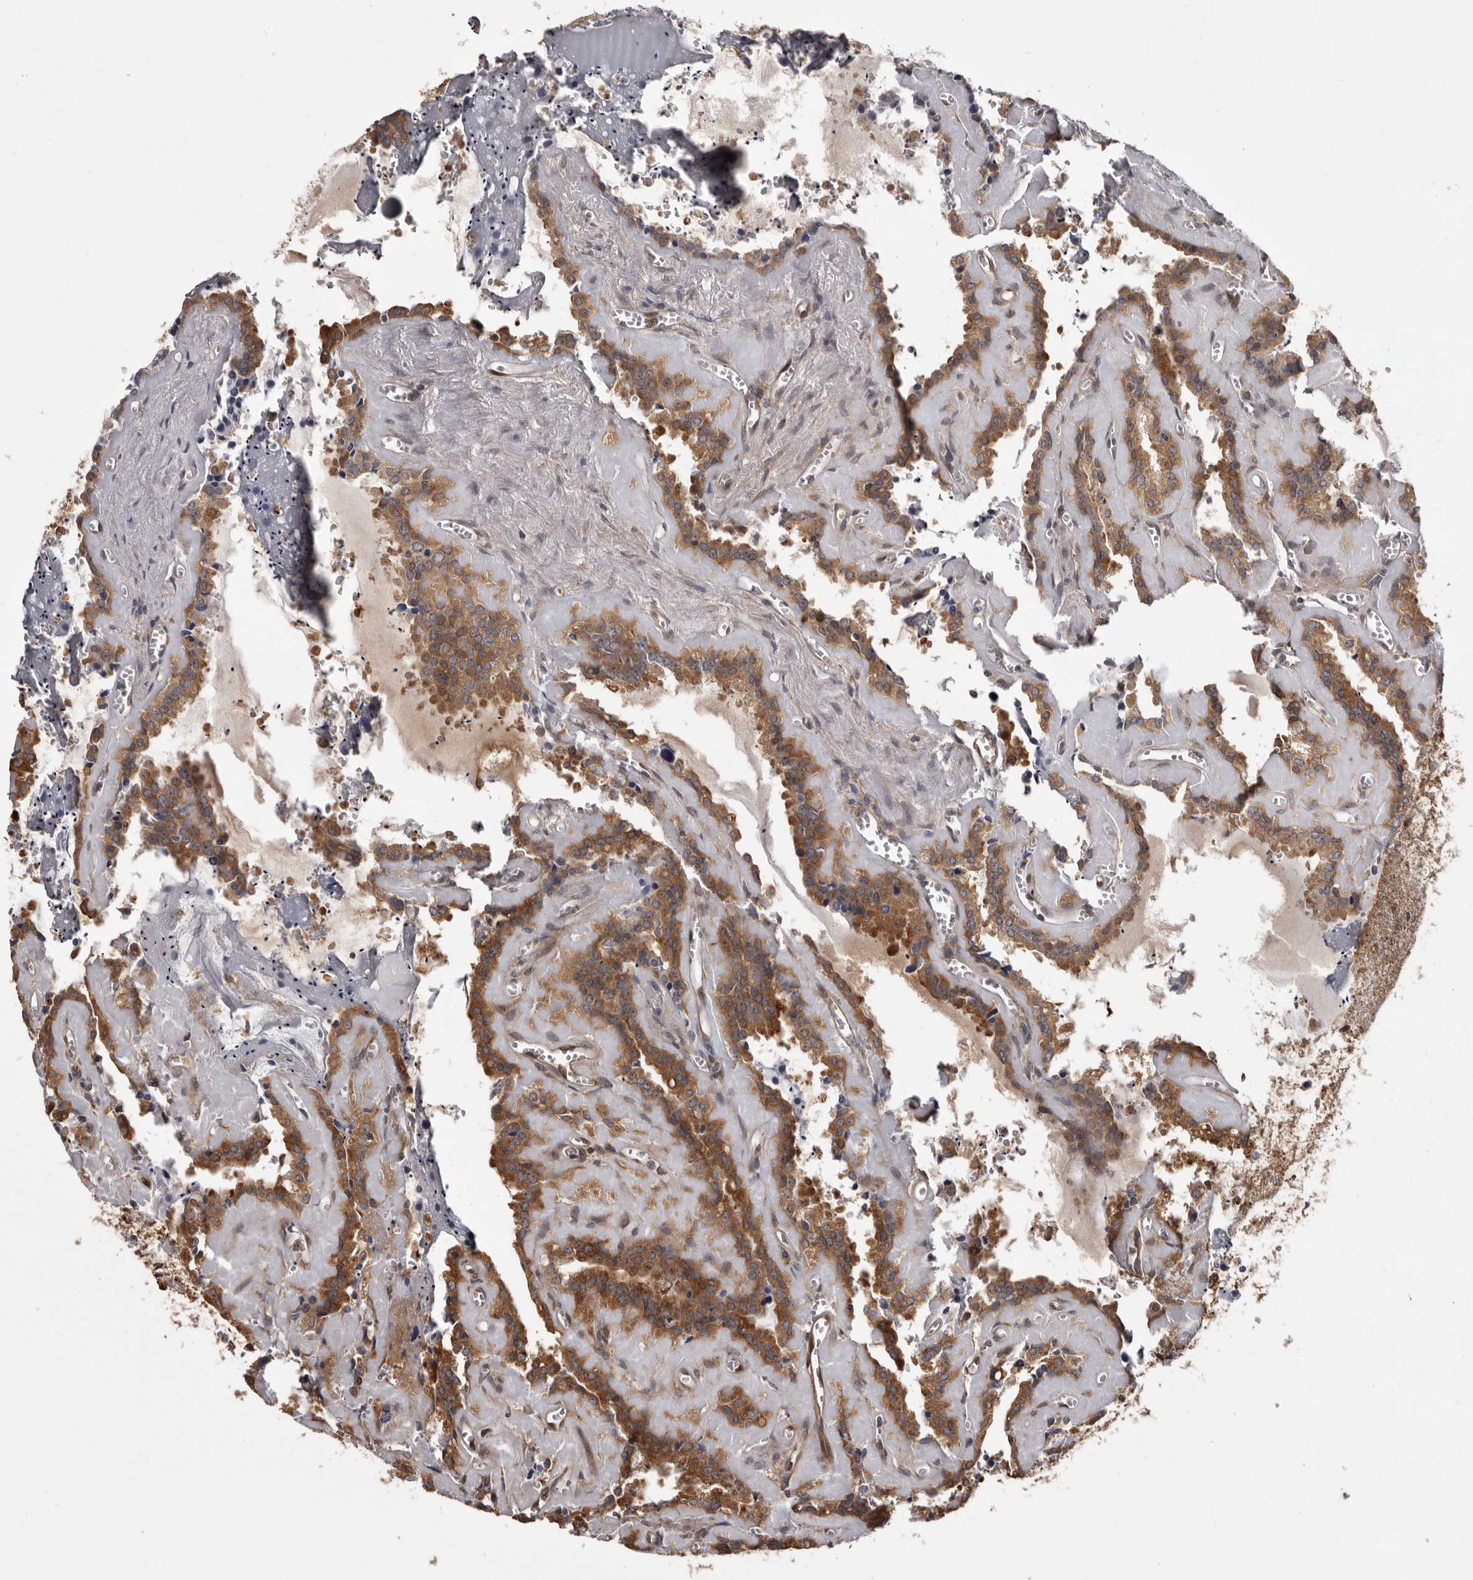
{"staining": {"intensity": "strong", "quantity": ">75%", "location": "cytoplasmic/membranous"}, "tissue": "seminal vesicle", "cell_type": "Glandular cells", "image_type": "normal", "snomed": [{"axis": "morphology", "description": "Normal tissue, NOS"}, {"axis": "topography", "description": "Prostate"}, {"axis": "topography", "description": "Seminal veicle"}], "caption": "Approximately >75% of glandular cells in unremarkable human seminal vesicle demonstrate strong cytoplasmic/membranous protein expression as visualized by brown immunohistochemical staining.", "gene": "DARS1", "patient": {"sex": "male", "age": 59}}